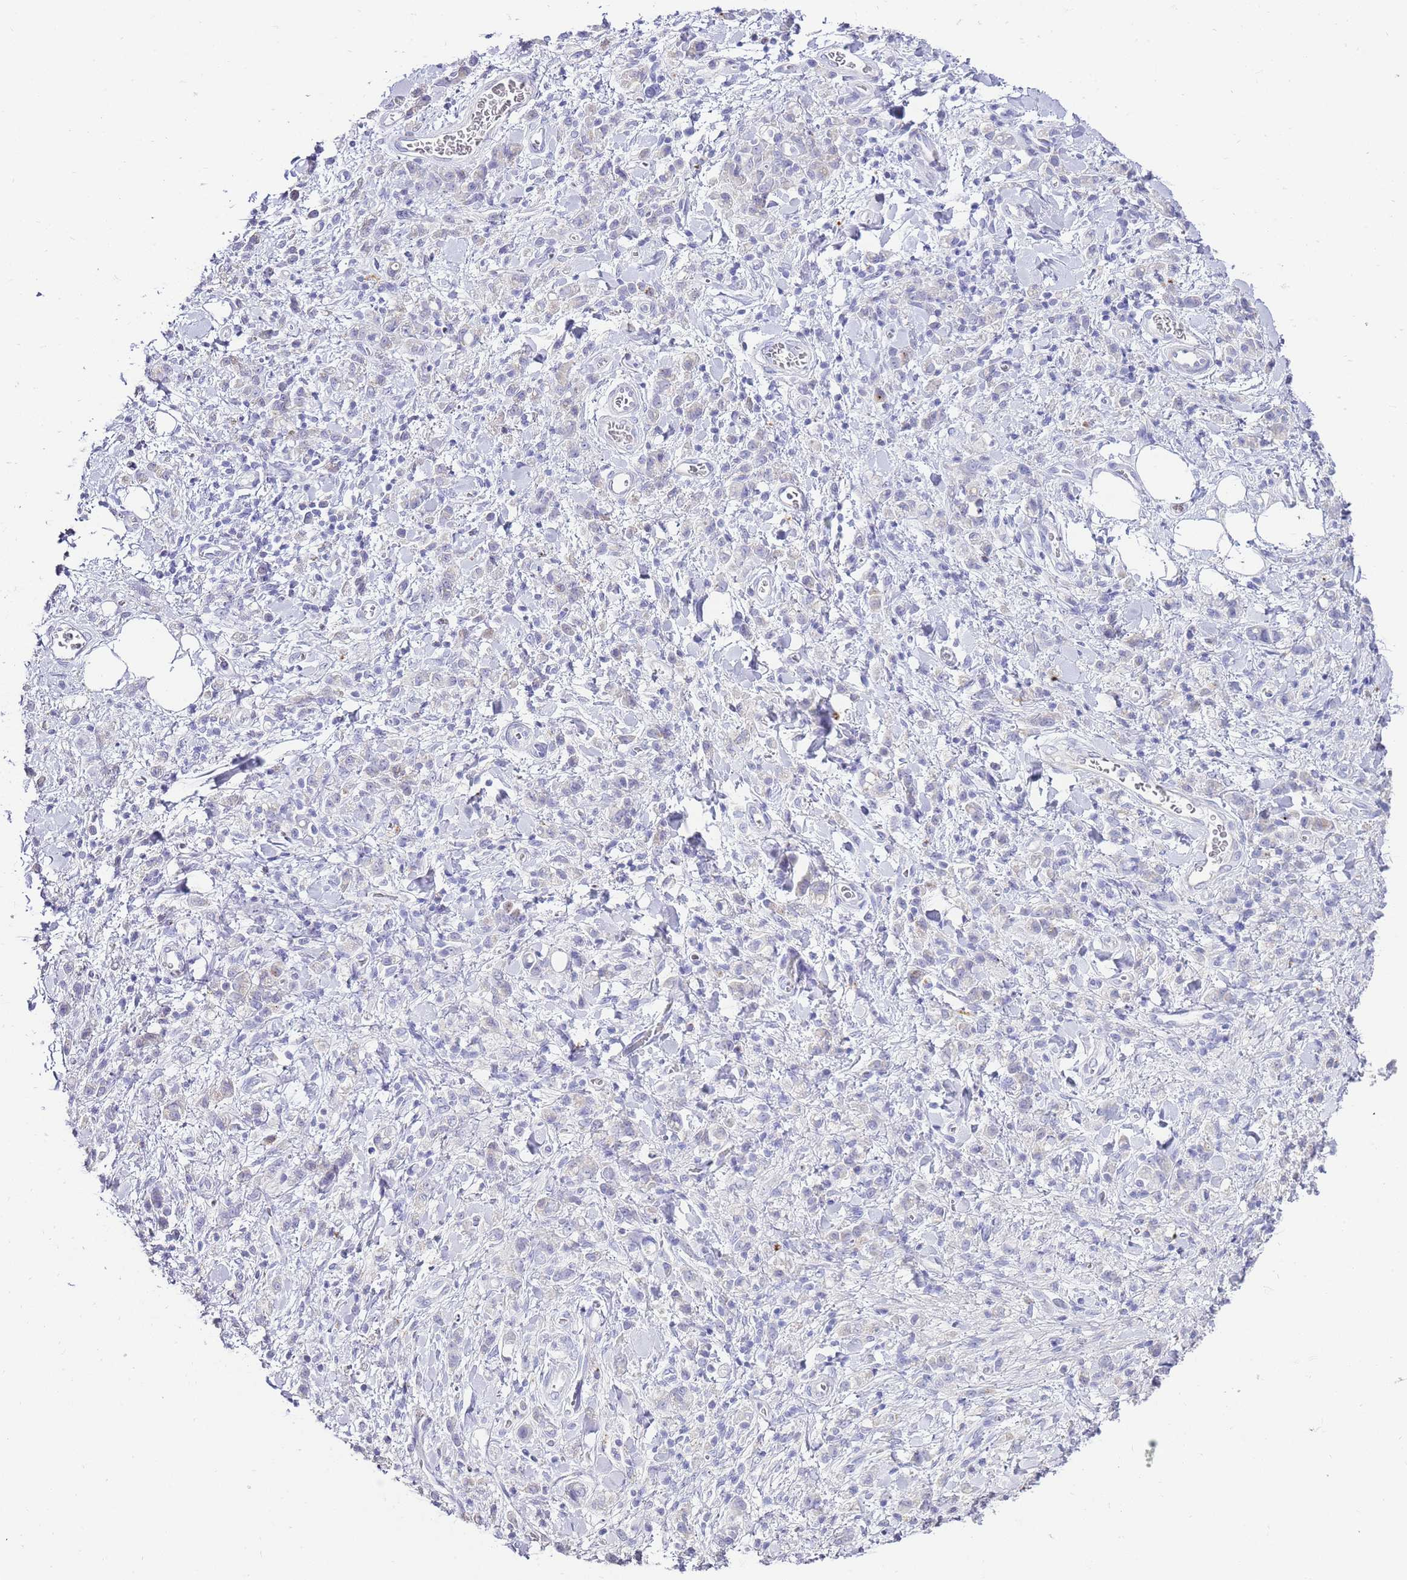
{"staining": {"intensity": "negative", "quantity": "none", "location": "none"}, "tissue": "stomach cancer", "cell_type": "Tumor cells", "image_type": "cancer", "snomed": [{"axis": "morphology", "description": "Adenocarcinoma, NOS"}, {"axis": "topography", "description": "Stomach"}], "caption": "An image of human stomach adenocarcinoma is negative for staining in tumor cells.", "gene": "DPP4", "patient": {"sex": "male", "age": 77}}